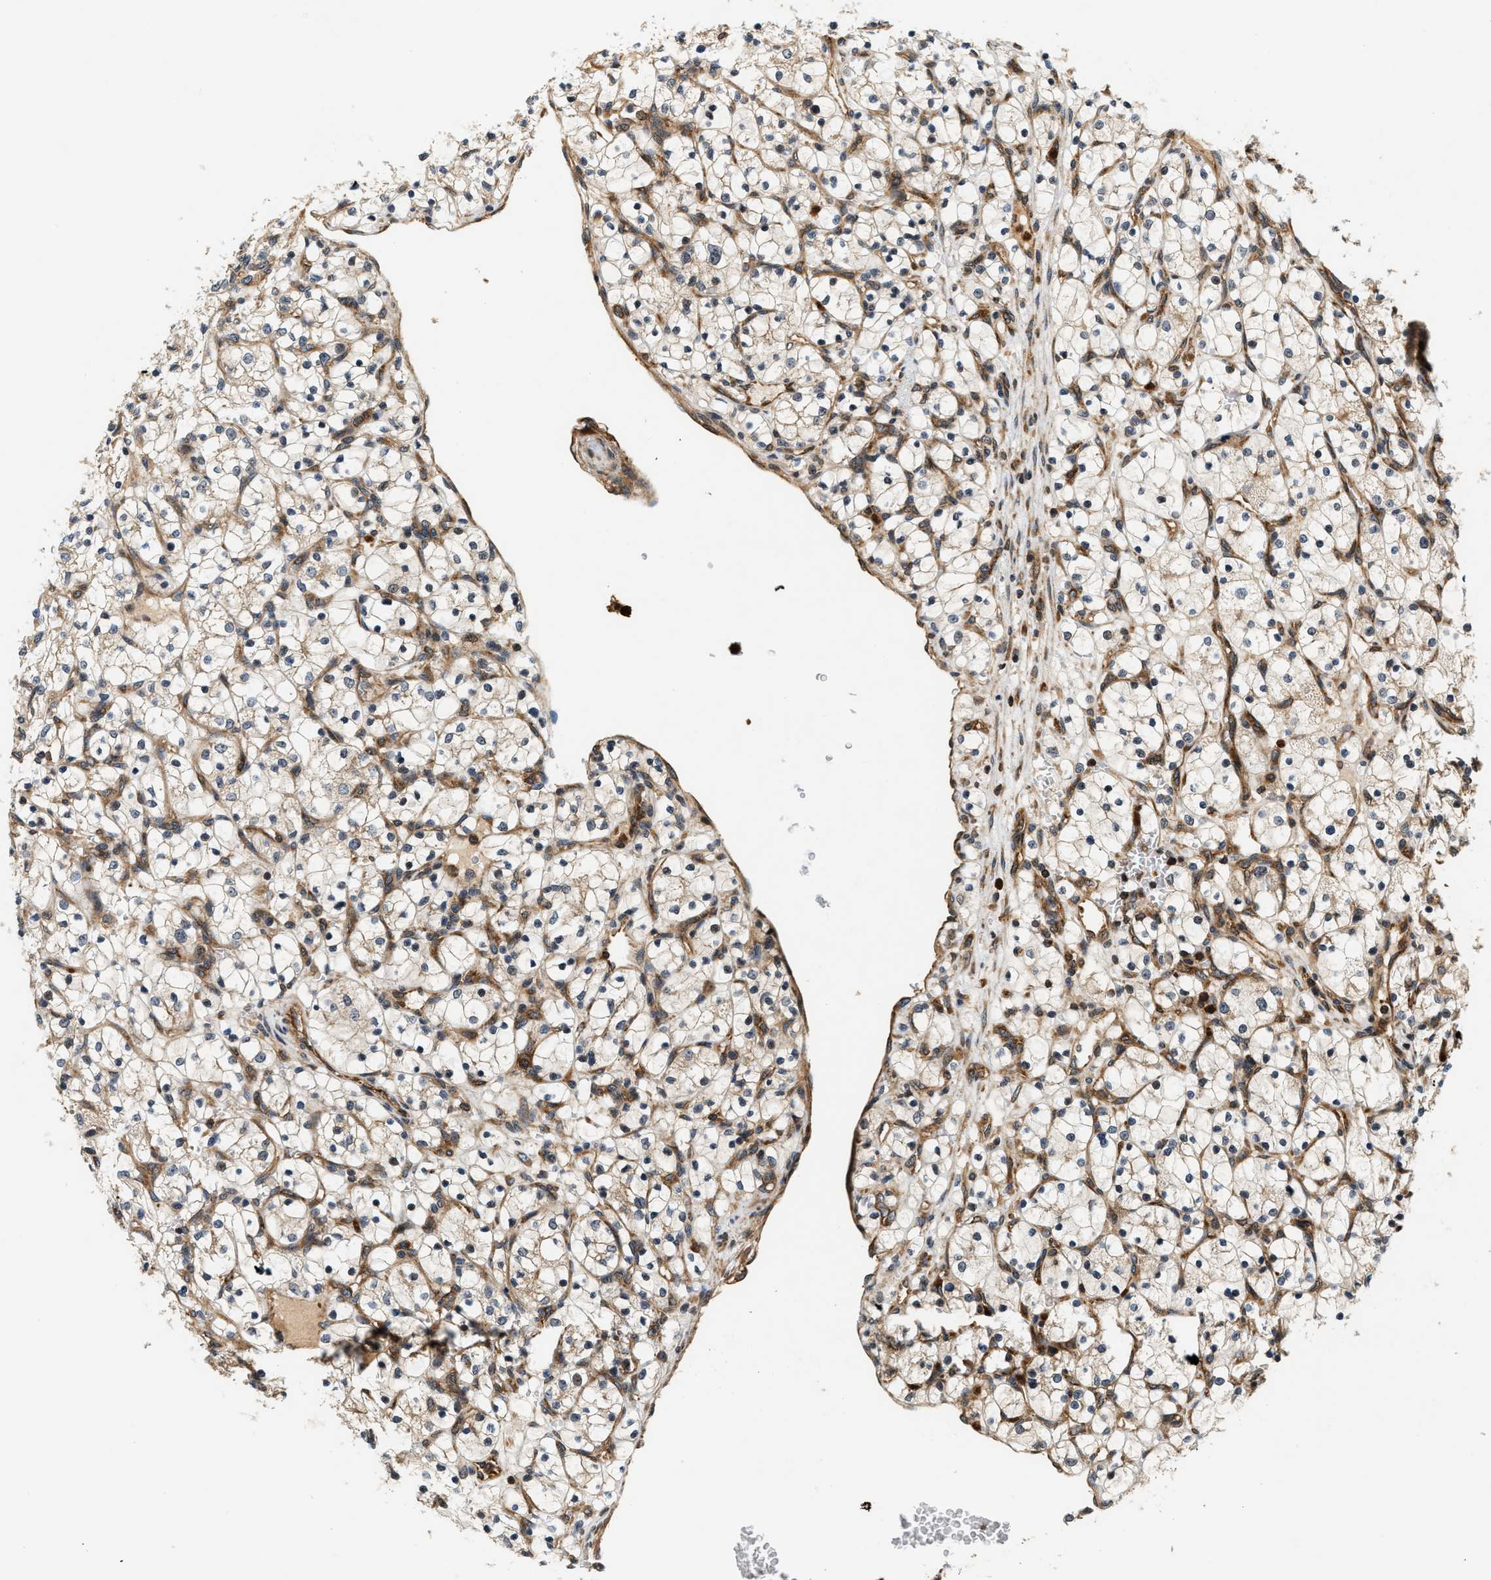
{"staining": {"intensity": "weak", "quantity": ">75%", "location": "cytoplasmic/membranous"}, "tissue": "renal cancer", "cell_type": "Tumor cells", "image_type": "cancer", "snomed": [{"axis": "morphology", "description": "Adenocarcinoma, NOS"}, {"axis": "topography", "description": "Kidney"}], "caption": "Renal cancer (adenocarcinoma) stained with a brown dye exhibits weak cytoplasmic/membranous positive positivity in about >75% of tumor cells.", "gene": "SAMD9", "patient": {"sex": "female", "age": 69}}